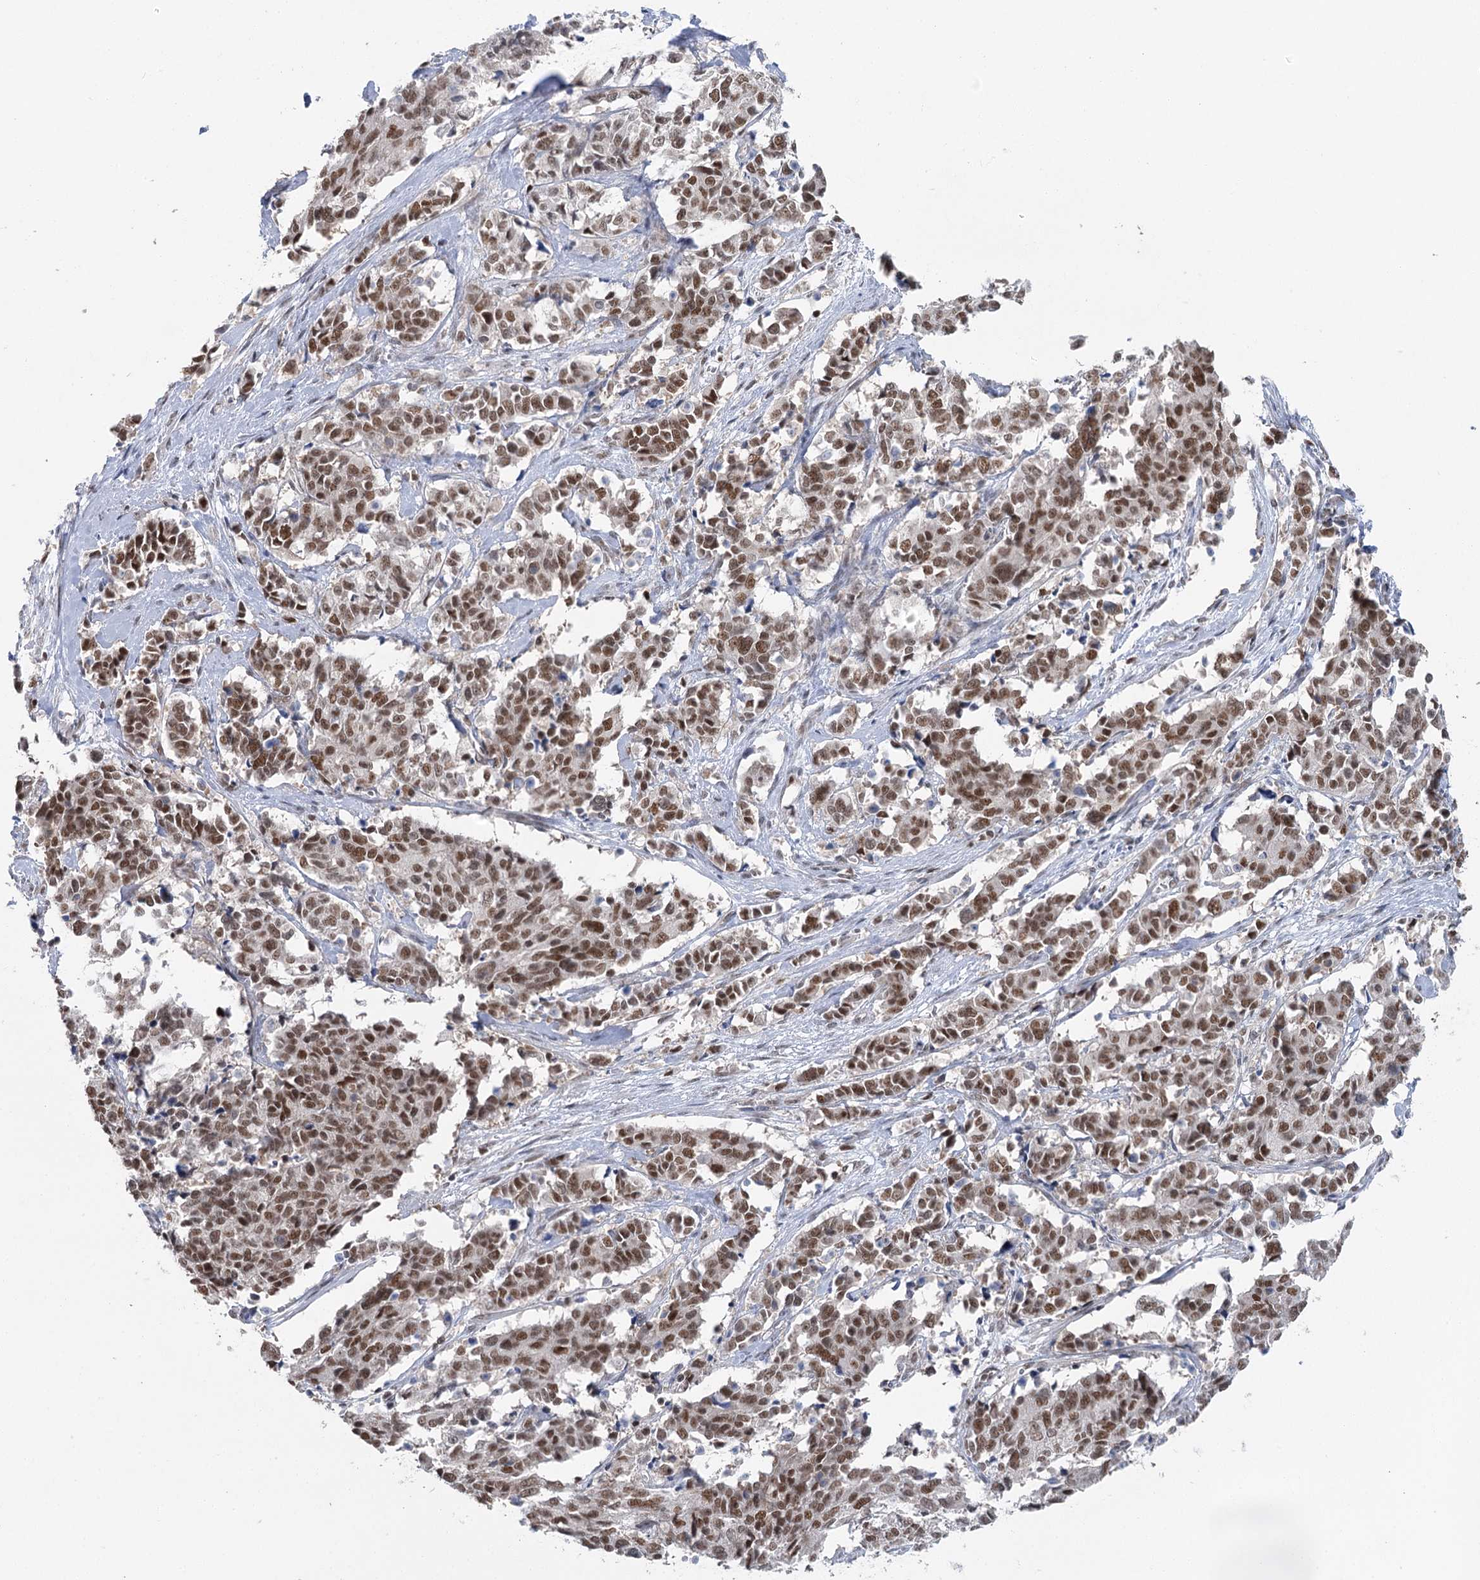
{"staining": {"intensity": "moderate", "quantity": ">75%", "location": "nuclear"}, "tissue": "cervical cancer", "cell_type": "Tumor cells", "image_type": "cancer", "snomed": [{"axis": "morphology", "description": "Normal tissue, NOS"}, {"axis": "morphology", "description": "Squamous cell carcinoma, NOS"}, {"axis": "topography", "description": "Cervix"}], "caption": "This image displays immunohistochemistry (IHC) staining of cervical cancer (squamous cell carcinoma), with medium moderate nuclear expression in approximately >75% of tumor cells.", "gene": "PDS5A", "patient": {"sex": "female", "age": 35}}